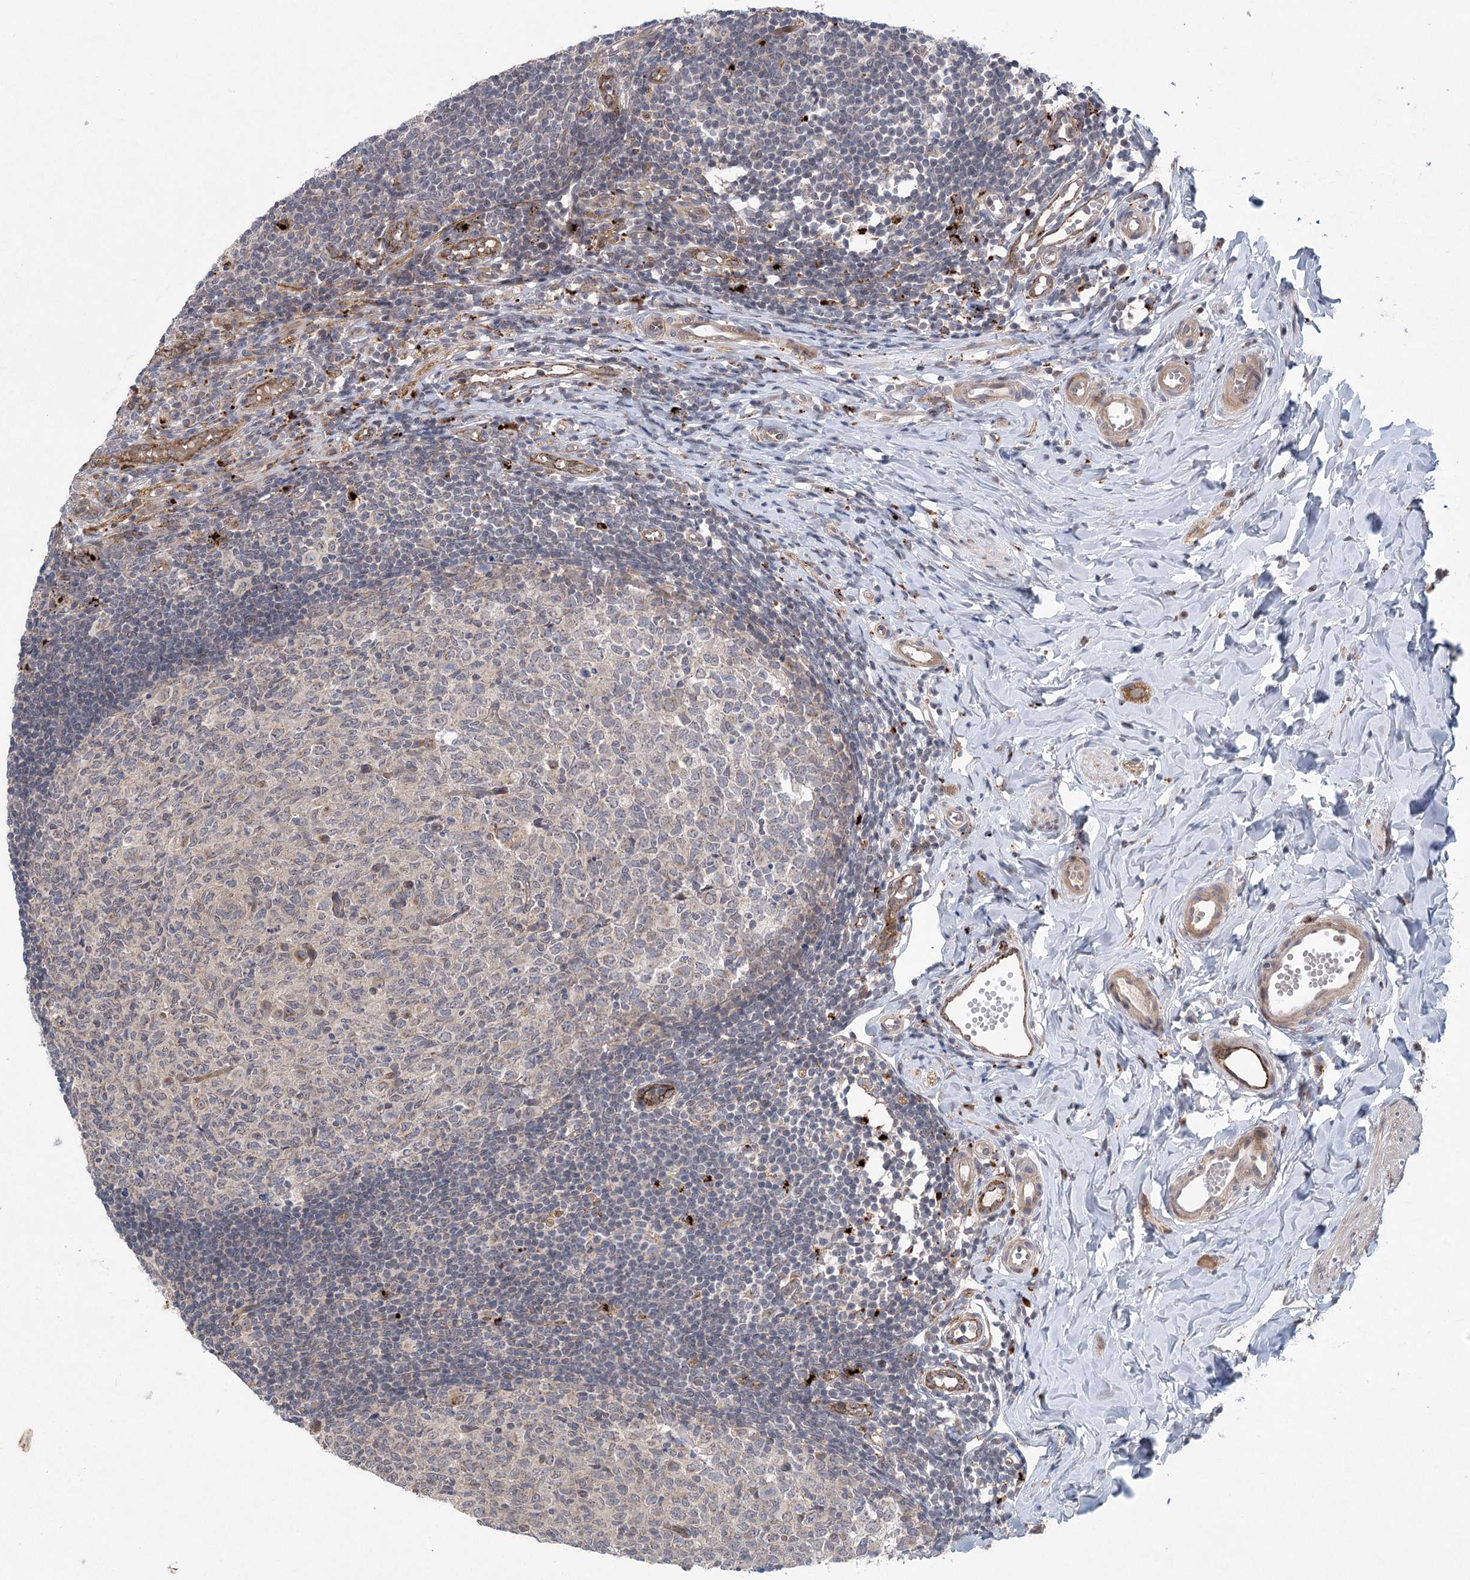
{"staining": {"intensity": "strong", "quantity": "25%-75%", "location": "cytoplasmic/membranous"}, "tissue": "appendix", "cell_type": "Glandular cells", "image_type": "normal", "snomed": [{"axis": "morphology", "description": "Normal tissue, NOS"}, {"axis": "topography", "description": "Appendix"}], "caption": "Glandular cells show high levels of strong cytoplasmic/membranous expression in approximately 25%-75% of cells in benign appendix.", "gene": "METTL24", "patient": {"sex": "male", "age": 14}}